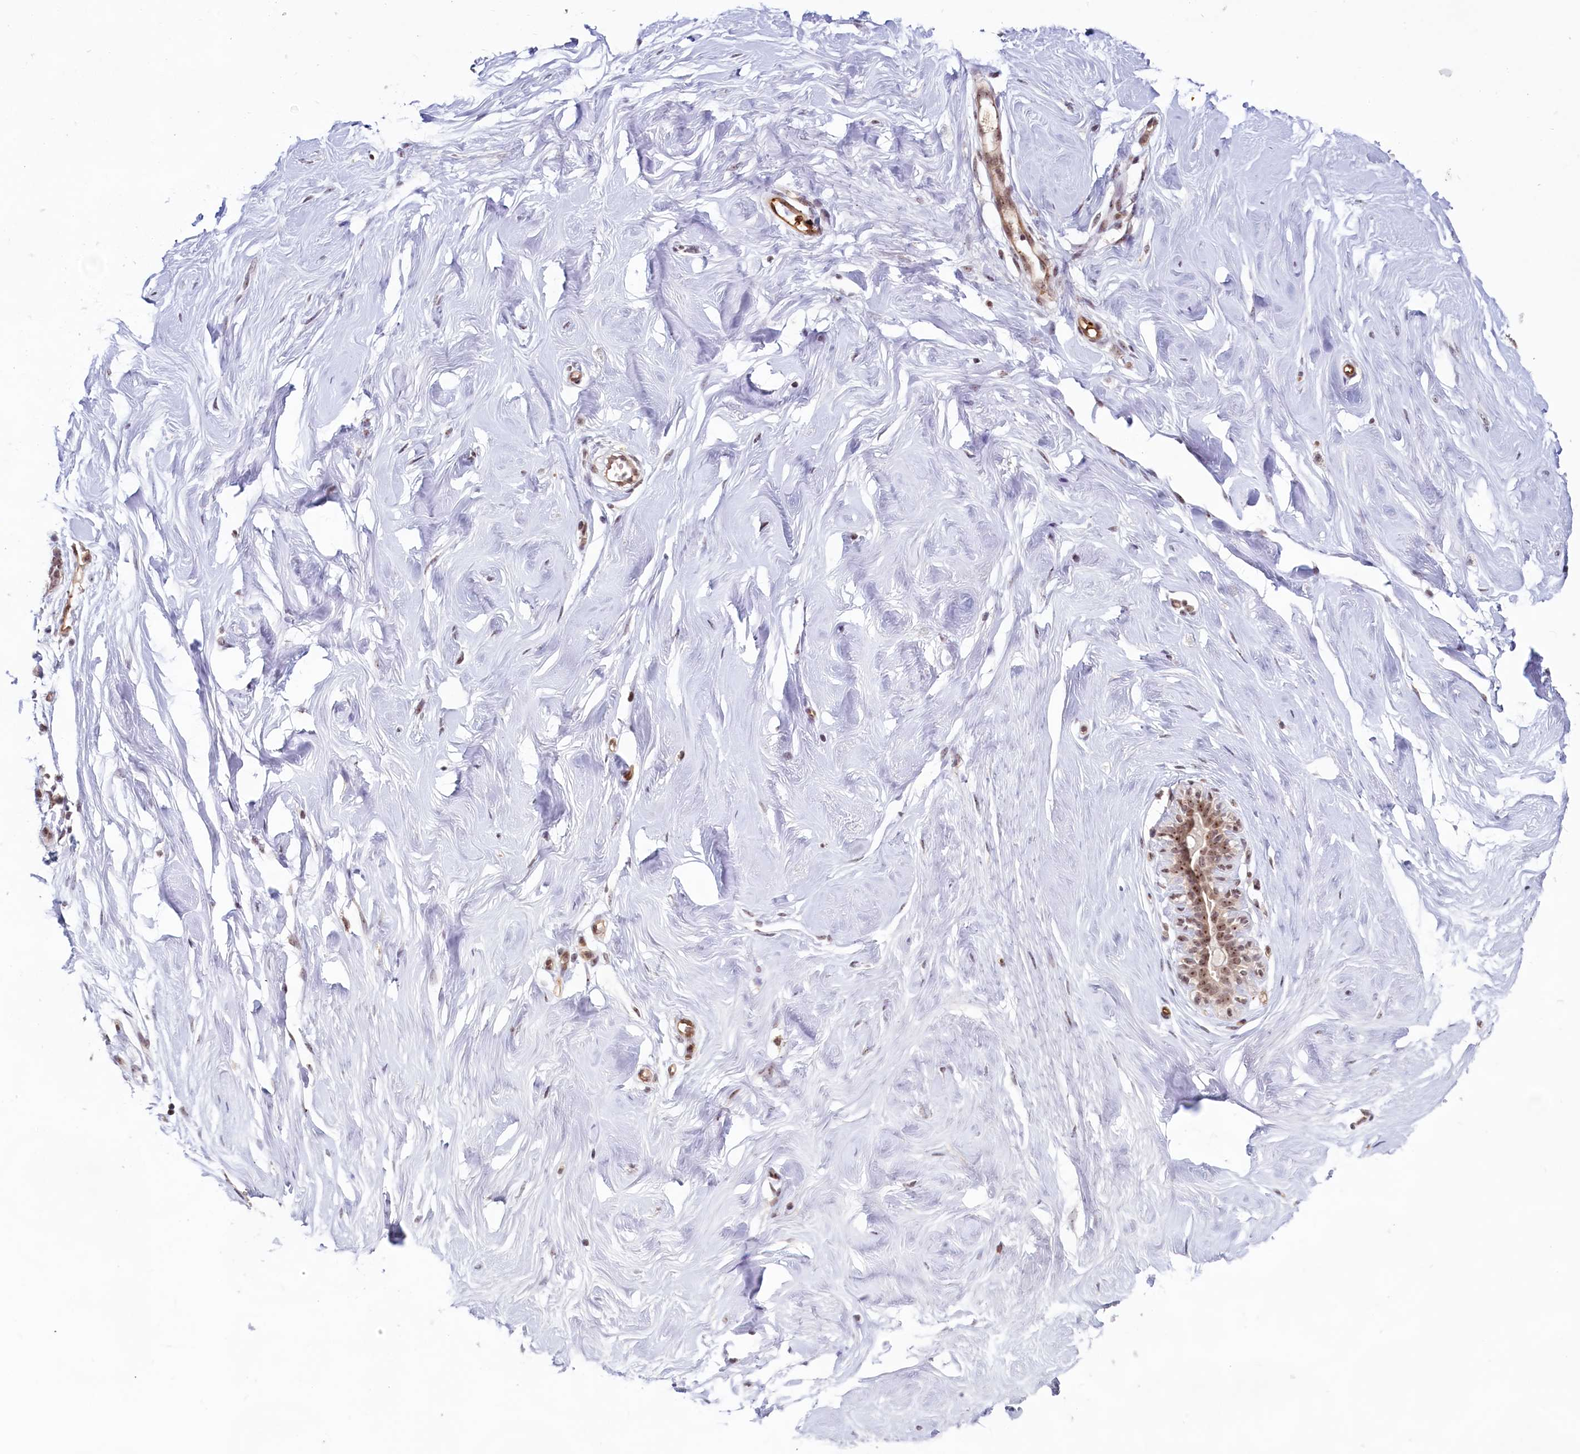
{"staining": {"intensity": "moderate", "quantity": ">75%", "location": "nuclear"}, "tissue": "breast", "cell_type": "Glandular cells", "image_type": "normal", "snomed": [{"axis": "morphology", "description": "Normal tissue, NOS"}, {"axis": "morphology", "description": "Adenoma, NOS"}, {"axis": "topography", "description": "Breast"}], "caption": "DAB (3,3'-diaminobenzidine) immunohistochemical staining of benign breast exhibits moderate nuclear protein staining in approximately >75% of glandular cells. The staining was performed using DAB to visualize the protein expression in brown, while the nuclei were stained in blue with hematoxylin (Magnification: 20x).", "gene": "C1D", "patient": {"sex": "female", "age": 23}}